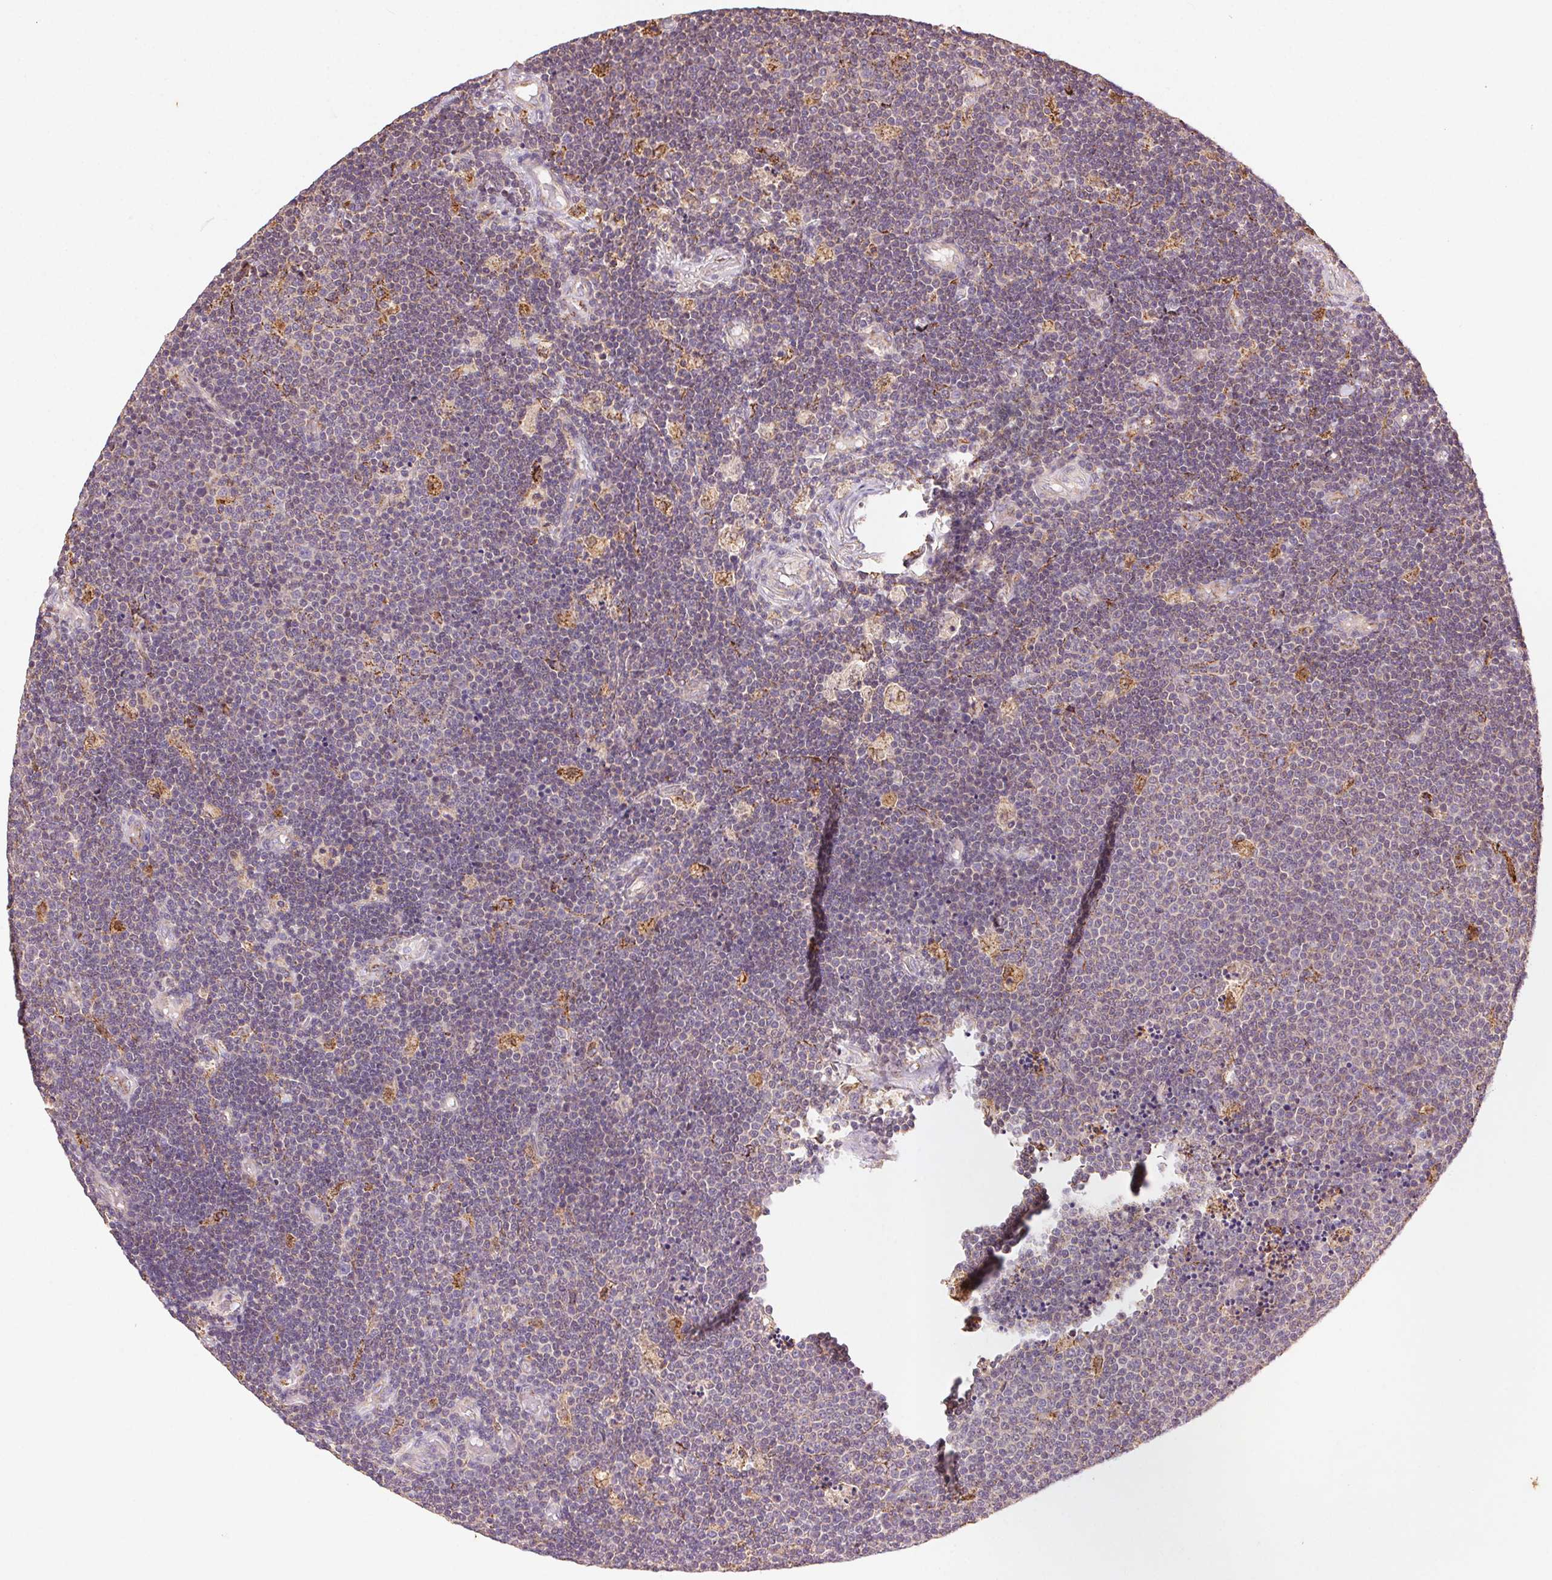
{"staining": {"intensity": "weak", "quantity": "<25%", "location": "cytoplasmic/membranous"}, "tissue": "lymphoma", "cell_type": "Tumor cells", "image_type": "cancer", "snomed": [{"axis": "morphology", "description": "Malignant lymphoma, non-Hodgkin's type, Low grade"}, {"axis": "topography", "description": "Brain"}], "caption": "High magnification brightfield microscopy of low-grade malignant lymphoma, non-Hodgkin's type stained with DAB (brown) and counterstained with hematoxylin (blue): tumor cells show no significant expression.", "gene": "FNBP1L", "patient": {"sex": "female", "age": 66}}